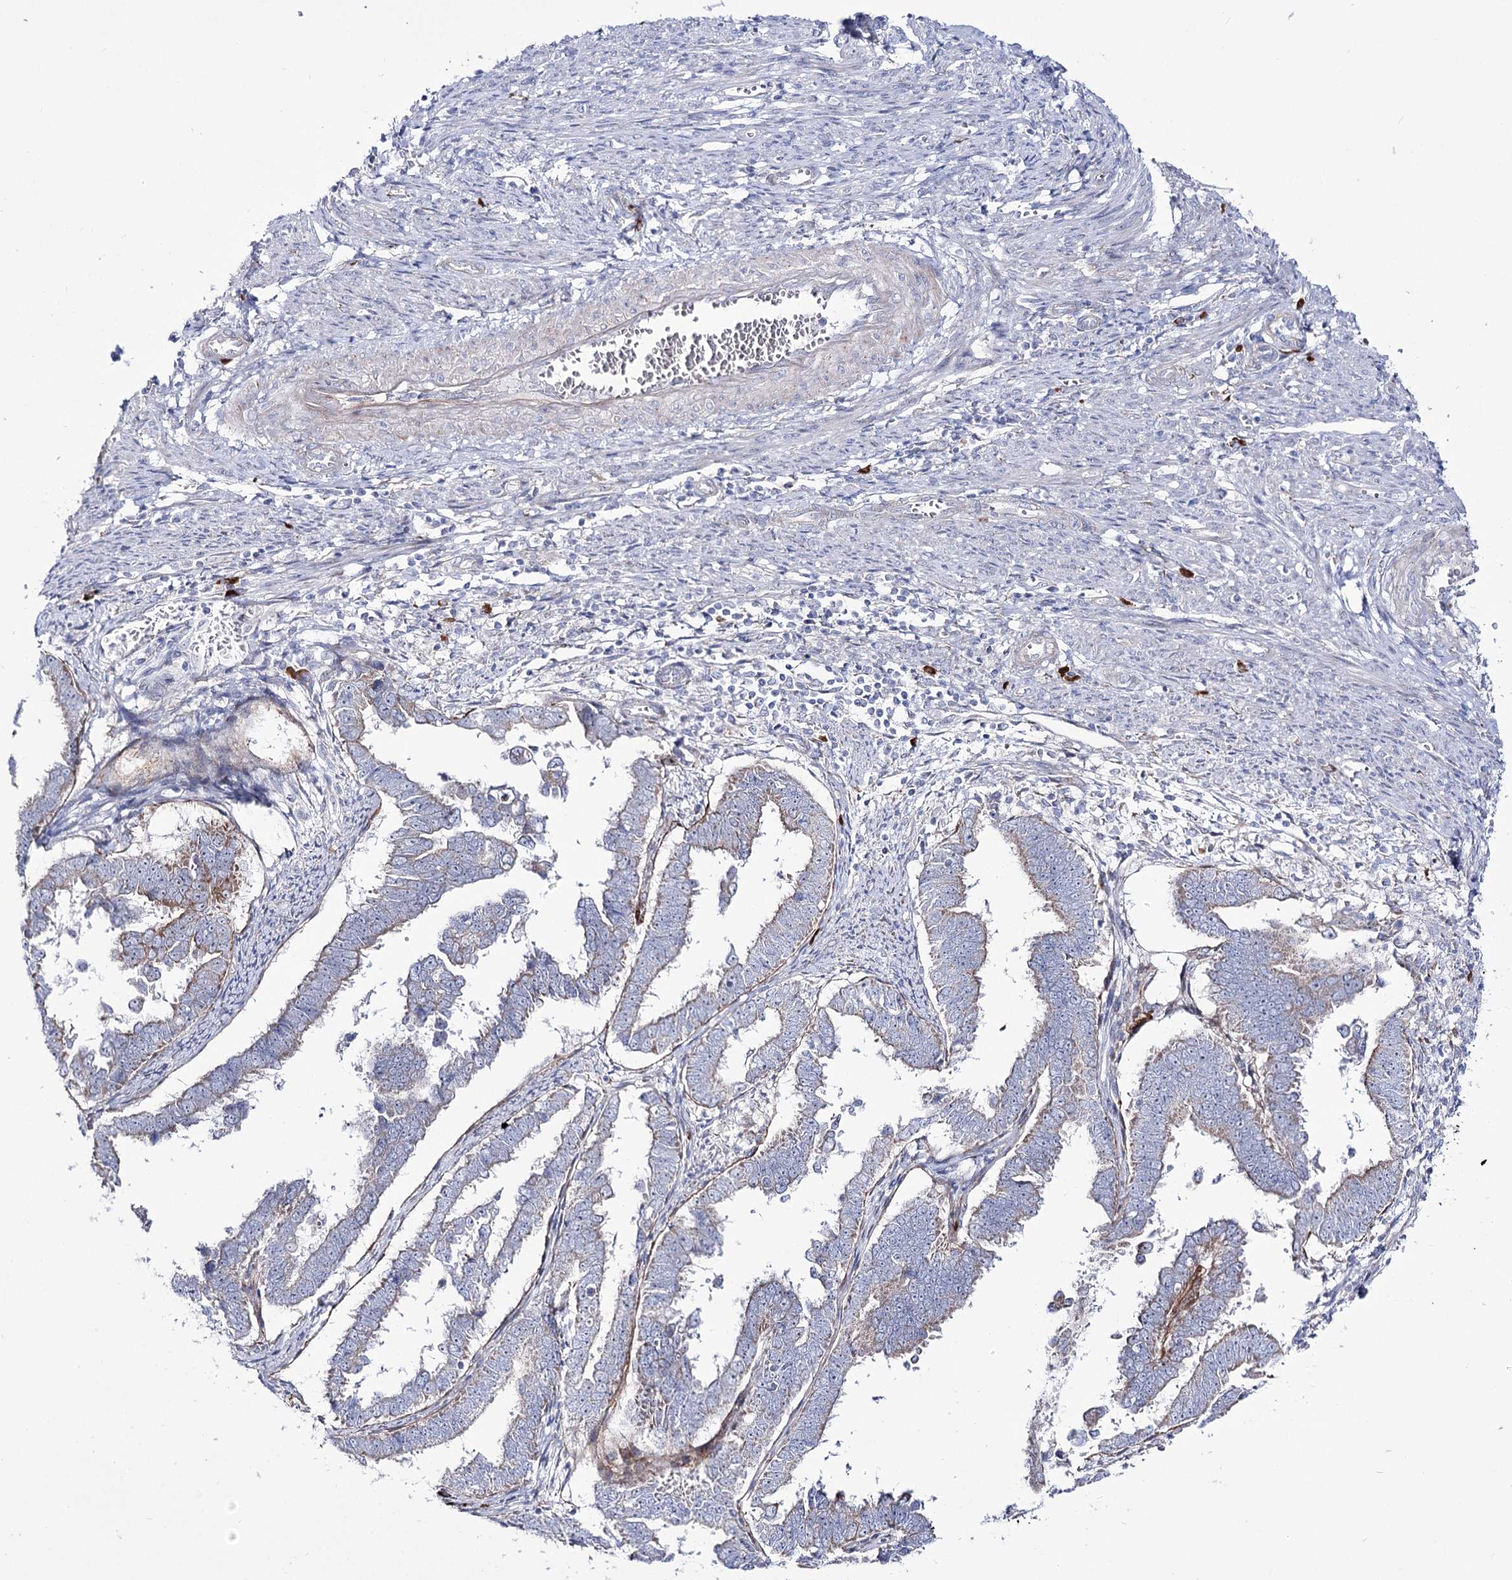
{"staining": {"intensity": "weak", "quantity": "<25%", "location": "cytoplasmic/membranous"}, "tissue": "endometrial cancer", "cell_type": "Tumor cells", "image_type": "cancer", "snomed": [{"axis": "morphology", "description": "Adenocarcinoma, NOS"}, {"axis": "topography", "description": "Endometrium"}], "caption": "This is a photomicrograph of immunohistochemistry staining of endometrial cancer (adenocarcinoma), which shows no expression in tumor cells.", "gene": "METTL5", "patient": {"sex": "female", "age": 75}}